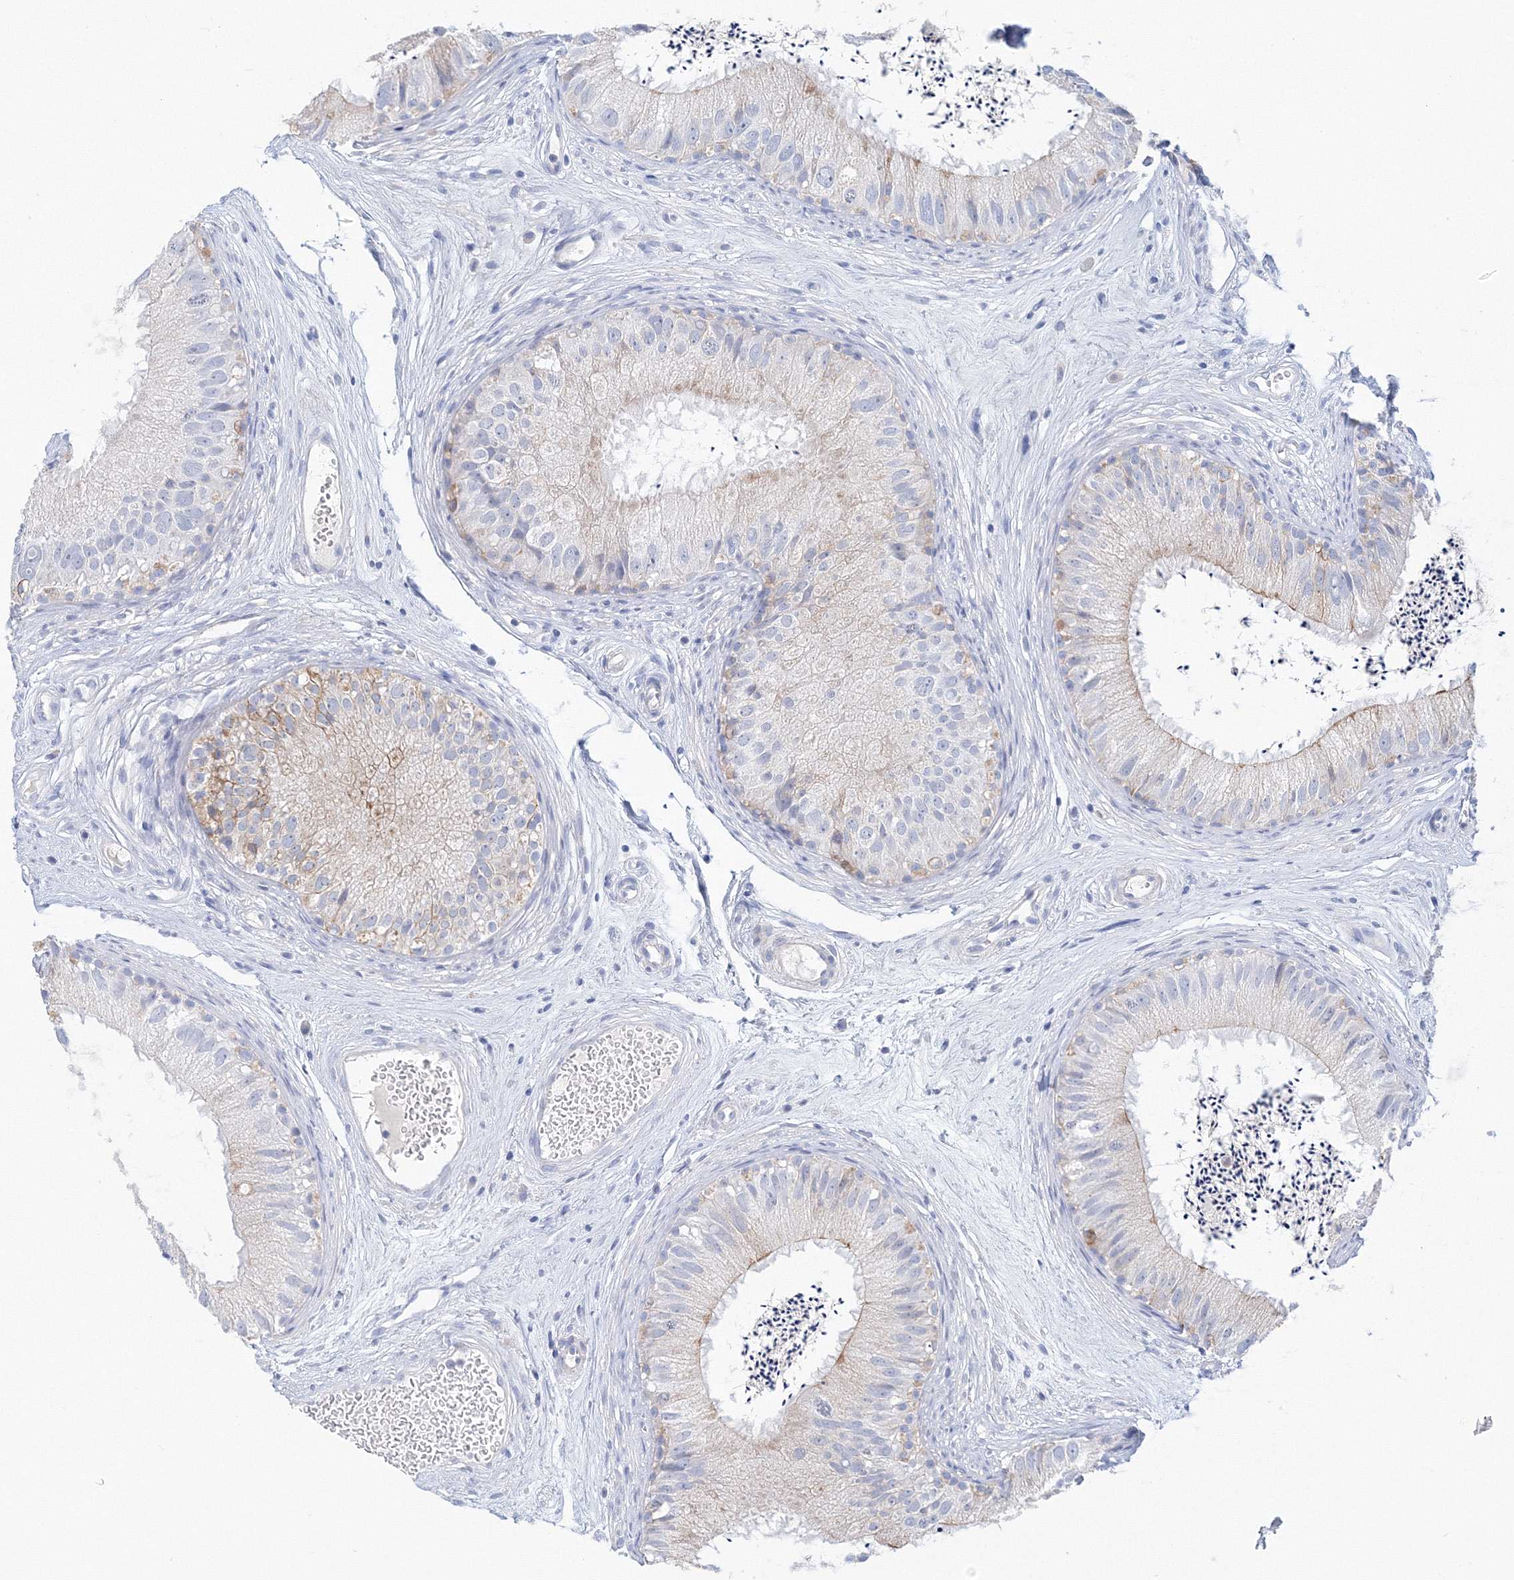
{"staining": {"intensity": "moderate", "quantity": "<25%", "location": "cytoplasmic/membranous"}, "tissue": "epididymis", "cell_type": "Glandular cells", "image_type": "normal", "snomed": [{"axis": "morphology", "description": "Normal tissue, NOS"}, {"axis": "topography", "description": "Epididymis"}], "caption": "Human epididymis stained for a protein (brown) exhibits moderate cytoplasmic/membranous positive expression in approximately <25% of glandular cells.", "gene": "LRRIQ4", "patient": {"sex": "male", "age": 77}}